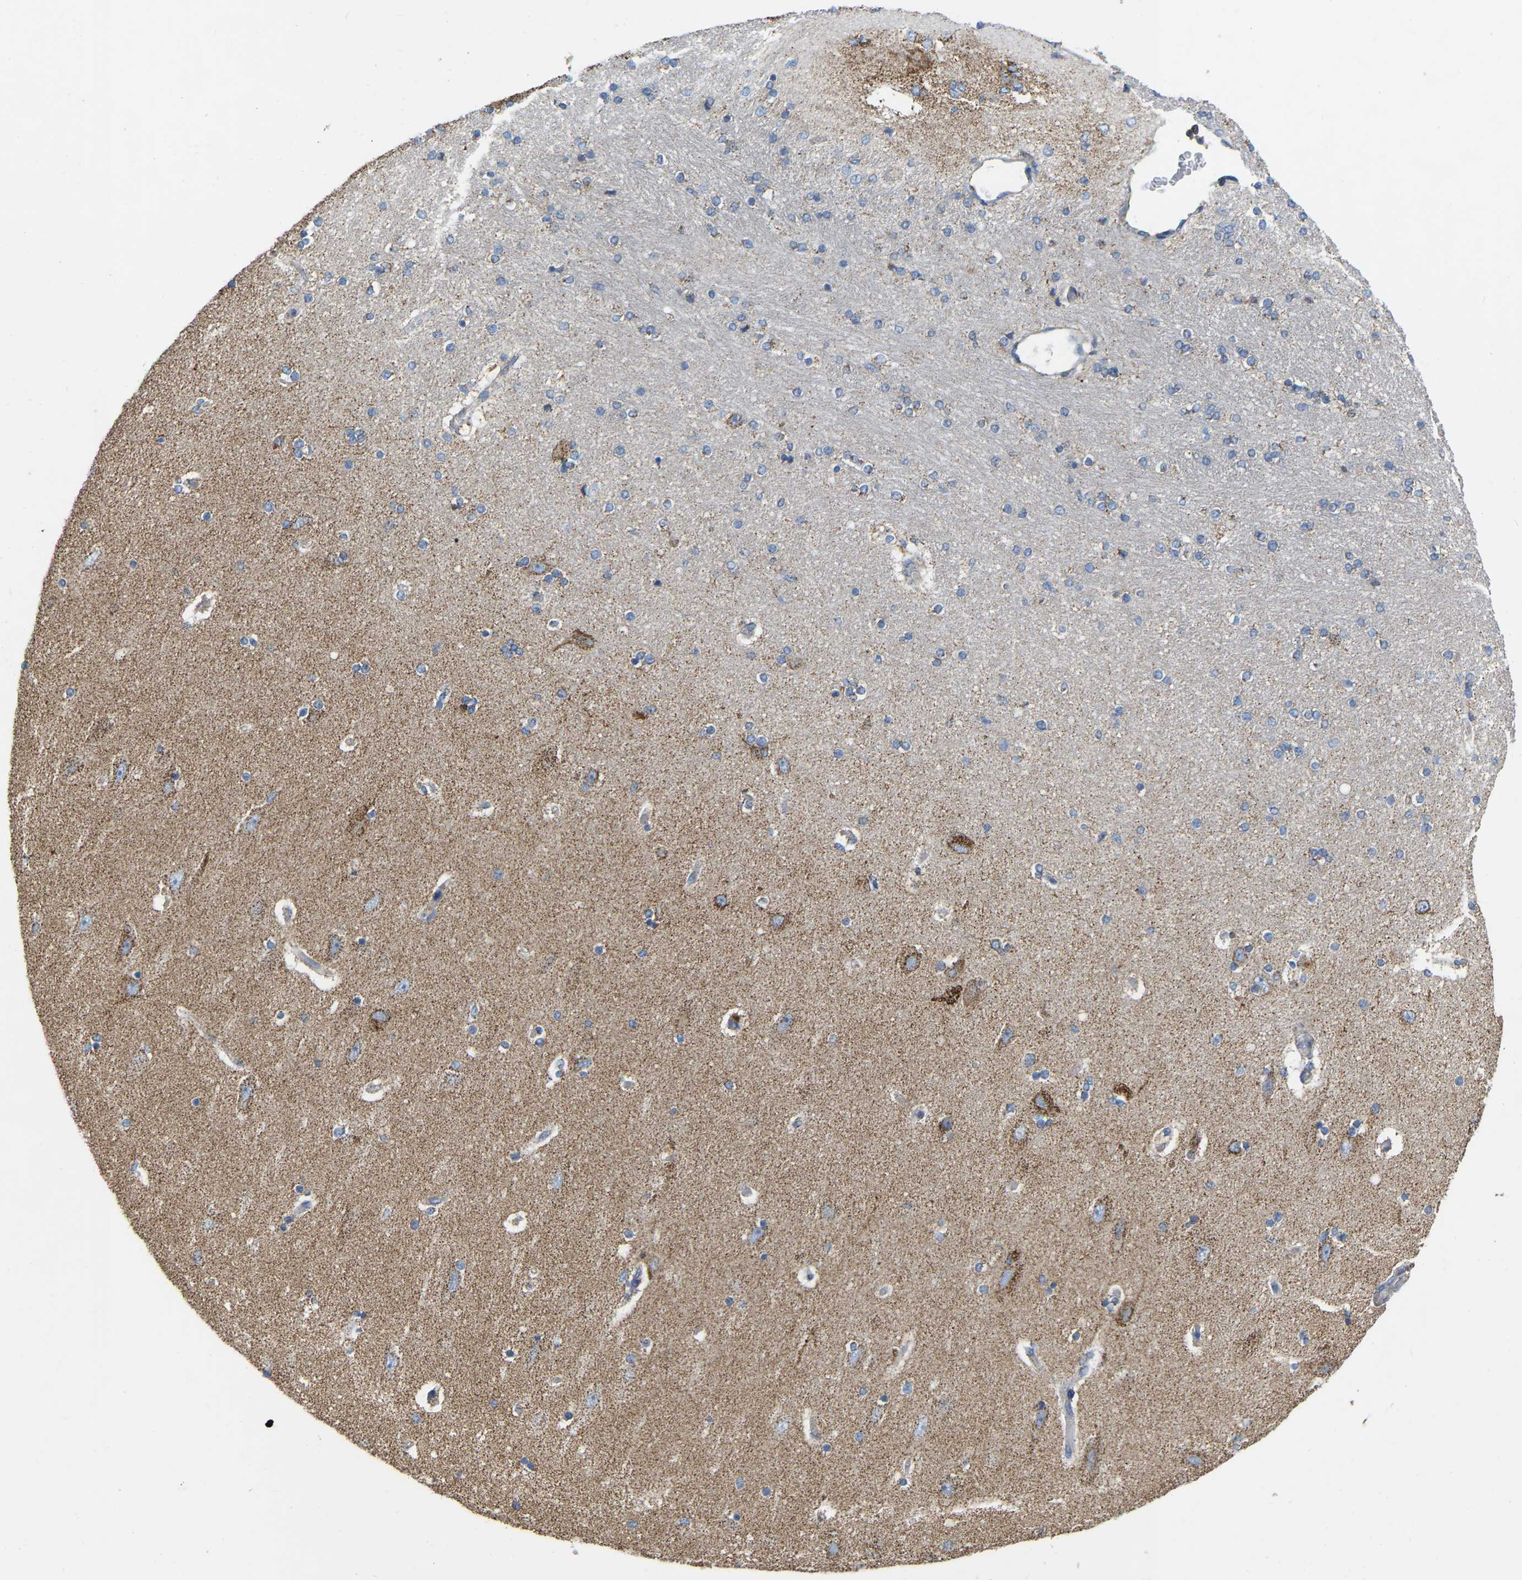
{"staining": {"intensity": "moderate", "quantity": "<25%", "location": "cytoplasmic/membranous"}, "tissue": "hippocampus", "cell_type": "Glial cells", "image_type": "normal", "snomed": [{"axis": "morphology", "description": "Normal tissue, NOS"}, {"axis": "topography", "description": "Hippocampus"}], "caption": "High-magnification brightfield microscopy of unremarkable hippocampus stained with DAB (brown) and counterstained with hematoxylin (blue). glial cells exhibit moderate cytoplasmic/membranous expression is appreciated in about<25% of cells.", "gene": "CBLB", "patient": {"sex": "female", "age": 54}}